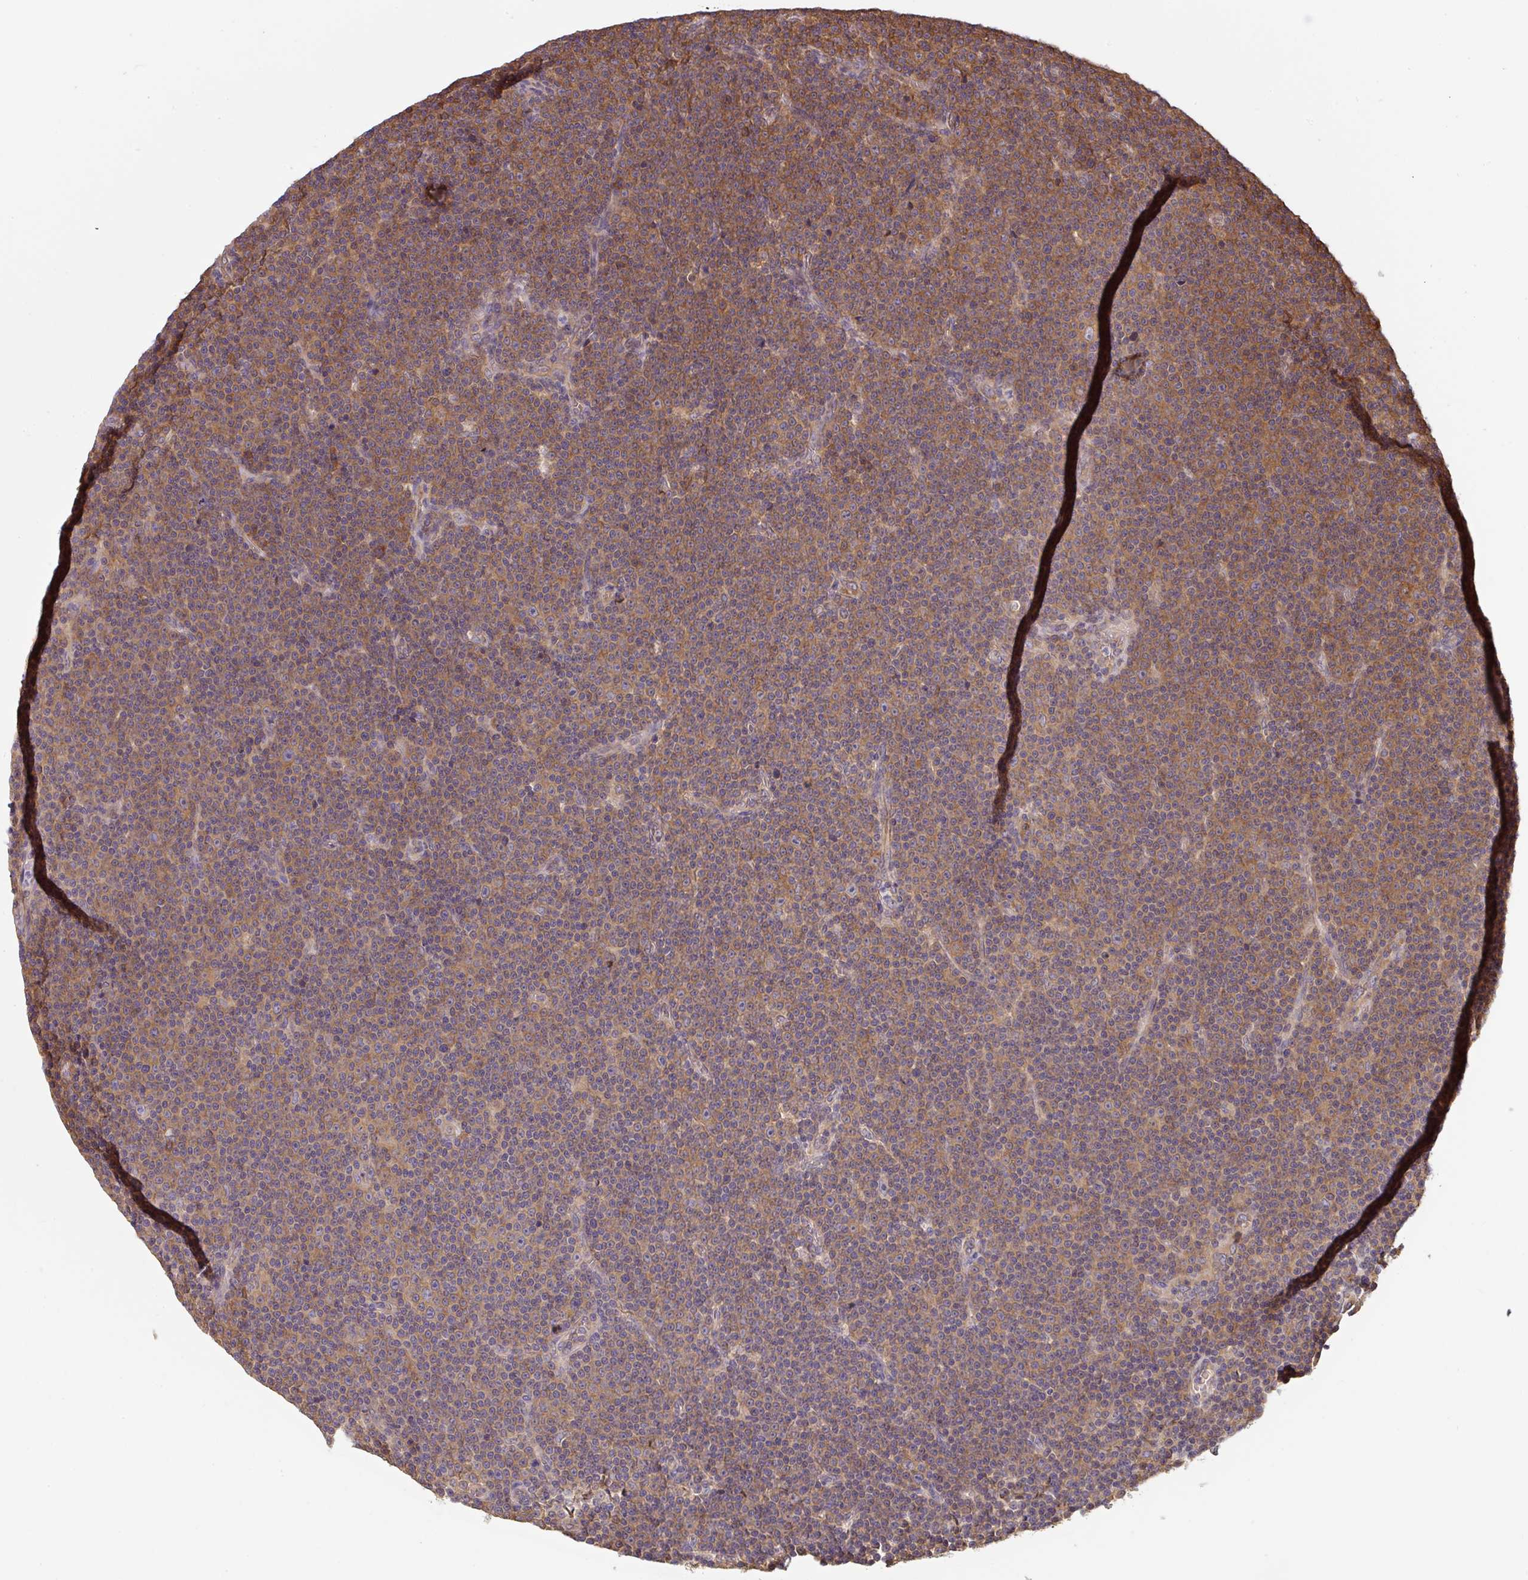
{"staining": {"intensity": "moderate", "quantity": "25%-75%", "location": "cytoplasmic/membranous"}, "tissue": "lymphoma", "cell_type": "Tumor cells", "image_type": "cancer", "snomed": [{"axis": "morphology", "description": "Malignant lymphoma, non-Hodgkin's type, Low grade"}, {"axis": "topography", "description": "Lymph node"}], "caption": "Tumor cells exhibit moderate cytoplasmic/membranous positivity in about 25%-75% of cells in malignant lymphoma, non-Hodgkin's type (low-grade). (DAB IHC with brightfield microscopy, high magnification).", "gene": "ST13", "patient": {"sex": "female", "age": 67}}